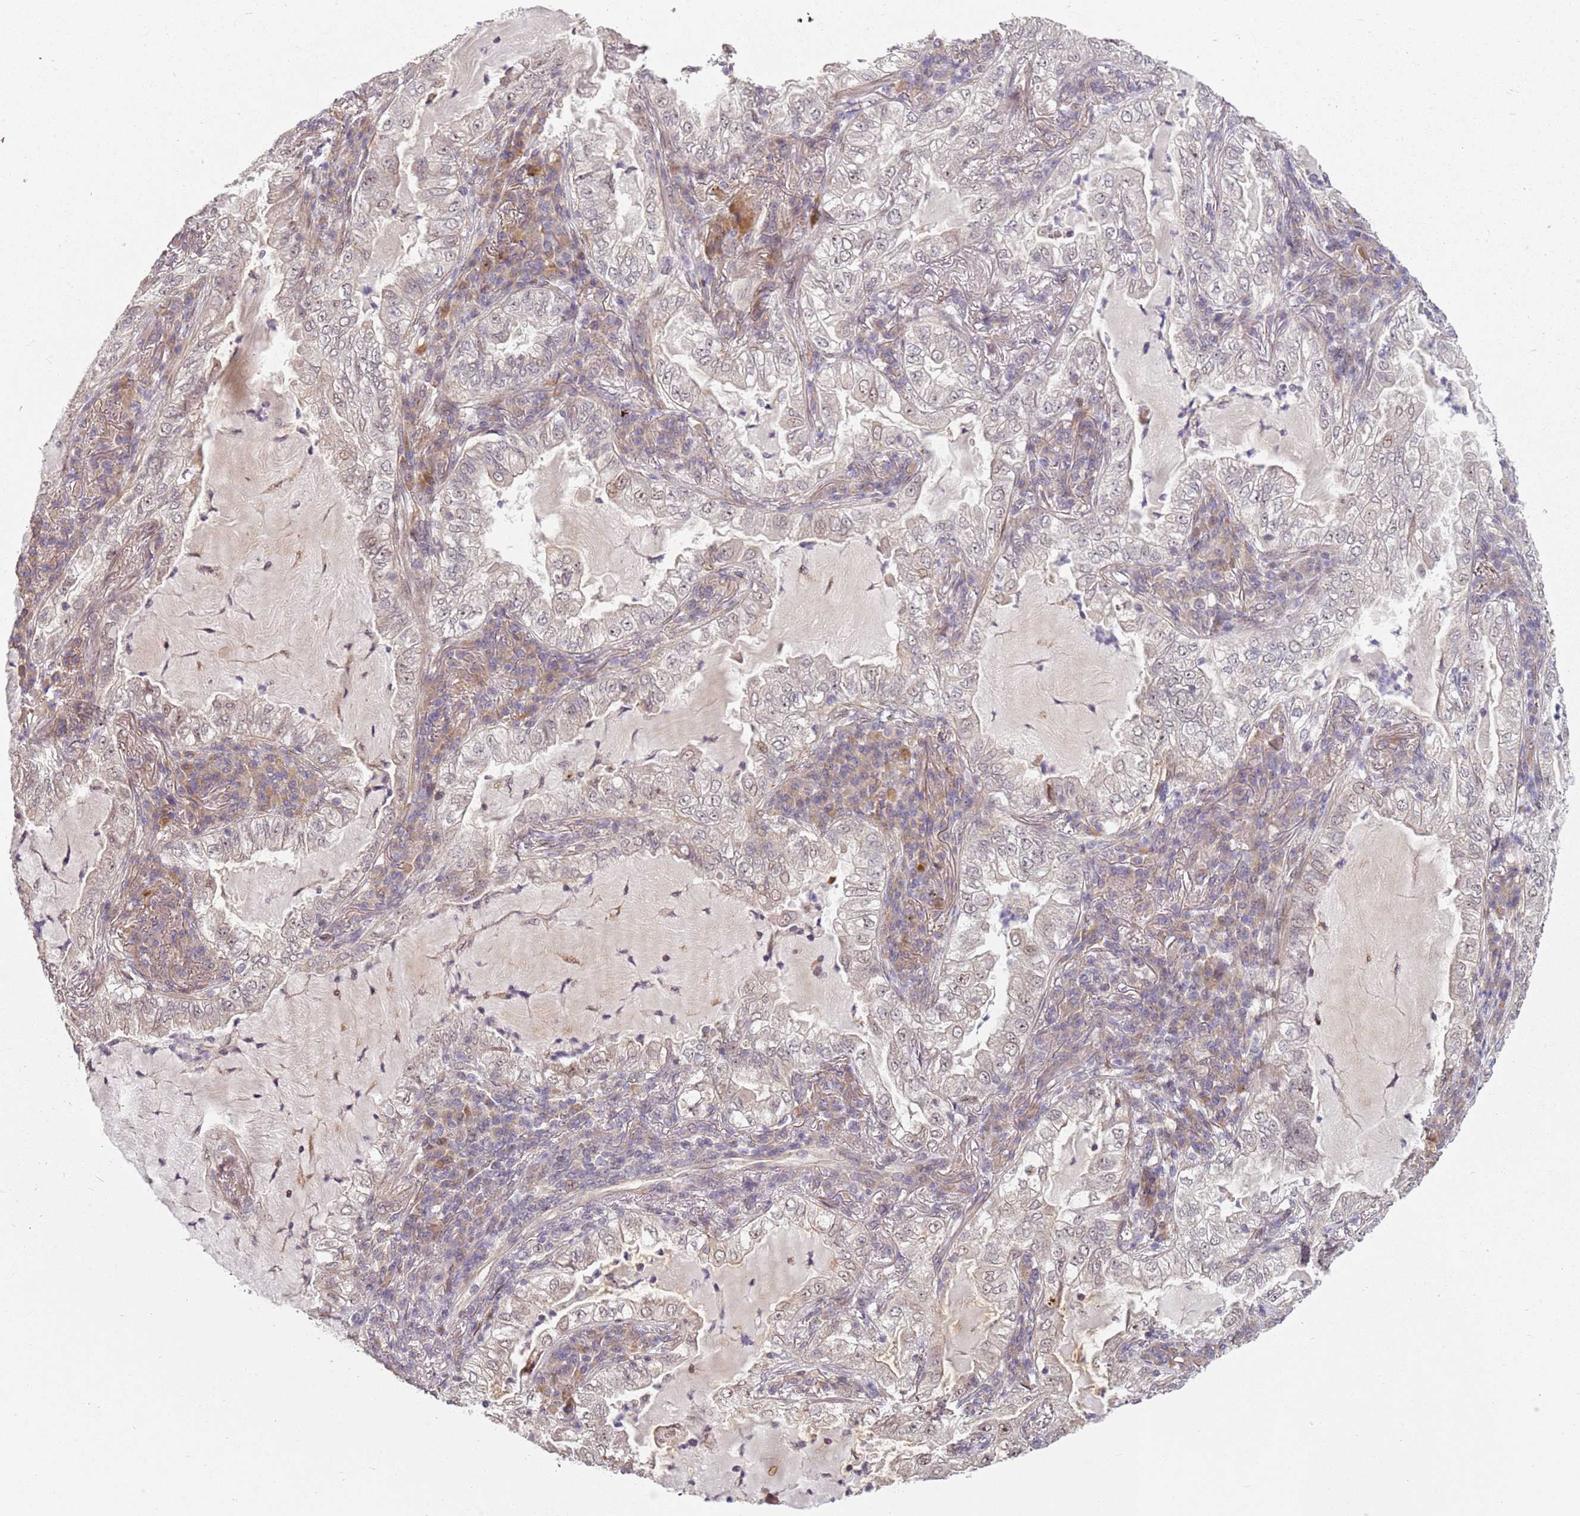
{"staining": {"intensity": "weak", "quantity": "<25%", "location": "nuclear"}, "tissue": "lung cancer", "cell_type": "Tumor cells", "image_type": "cancer", "snomed": [{"axis": "morphology", "description": "Adenocarcinoma, NOS"}, {"axis": "topography", "description": "Lung"}], "caption": "Human adenocarcinoma (lung) stained for a protein using immunohistochemistry shows no positivity in tumor cells.", "gene": "CHURC1", "patient": {"sex": "female", "age": 73}}